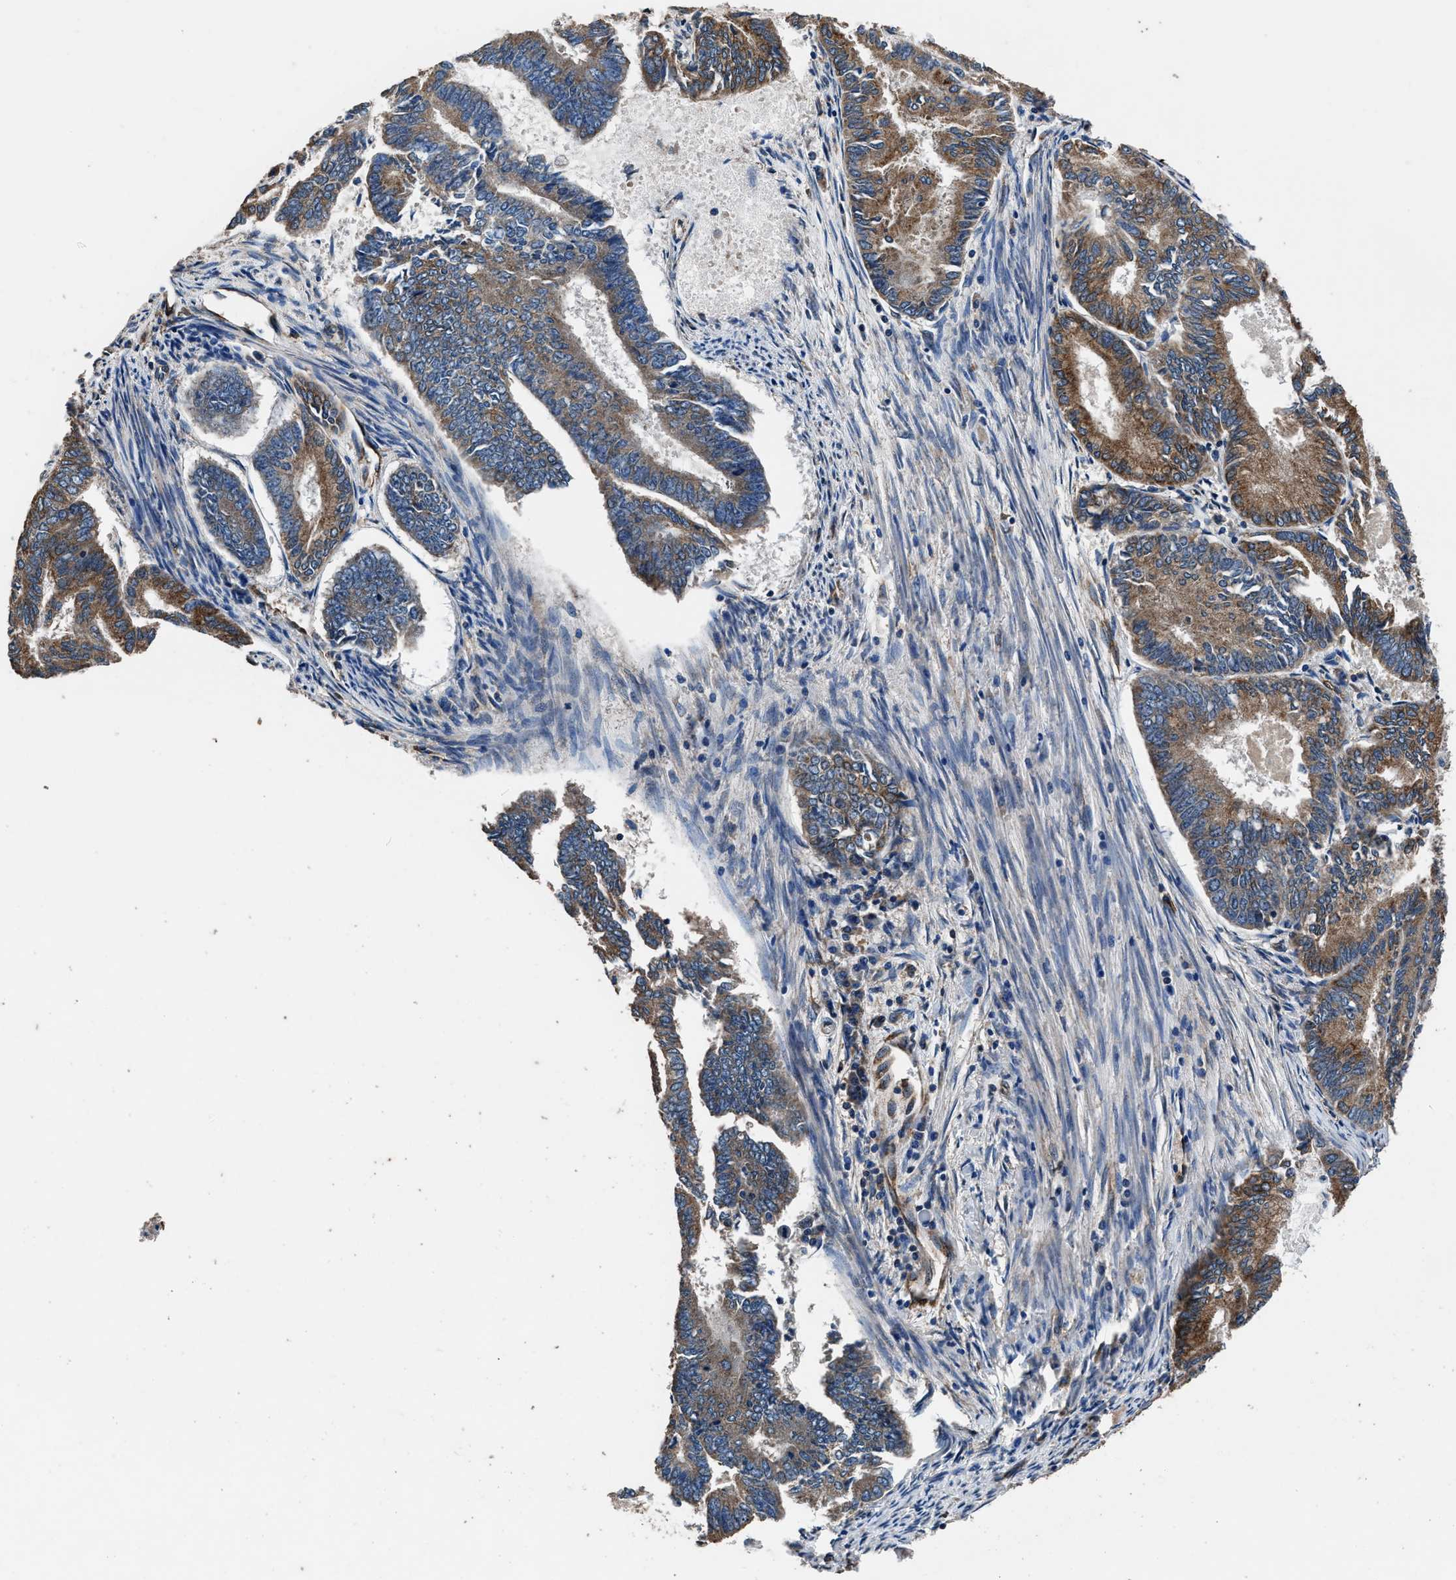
{"staining": {"intensity": "strong", "quantity": ">75%", "location": "cytoplasmic/membranous"}, "tissue": "endometrial cancer", "cell_type": "Tumor cells", "image_type": "cancer", "snomed": [{"axis": "morphology", "description": "Adenocarcinoma, NOS"}, {"axis": "topography", "description": "Endometrium"}], "caption": "This photomicrograph demonstrates IHC staining of human endometrial cancer, with high strong cytoplasmic/membranous positivity in about >75% of tumor cells.", "gene": "DHRS7B", "patient": {"sex": "female", "age": 86}}